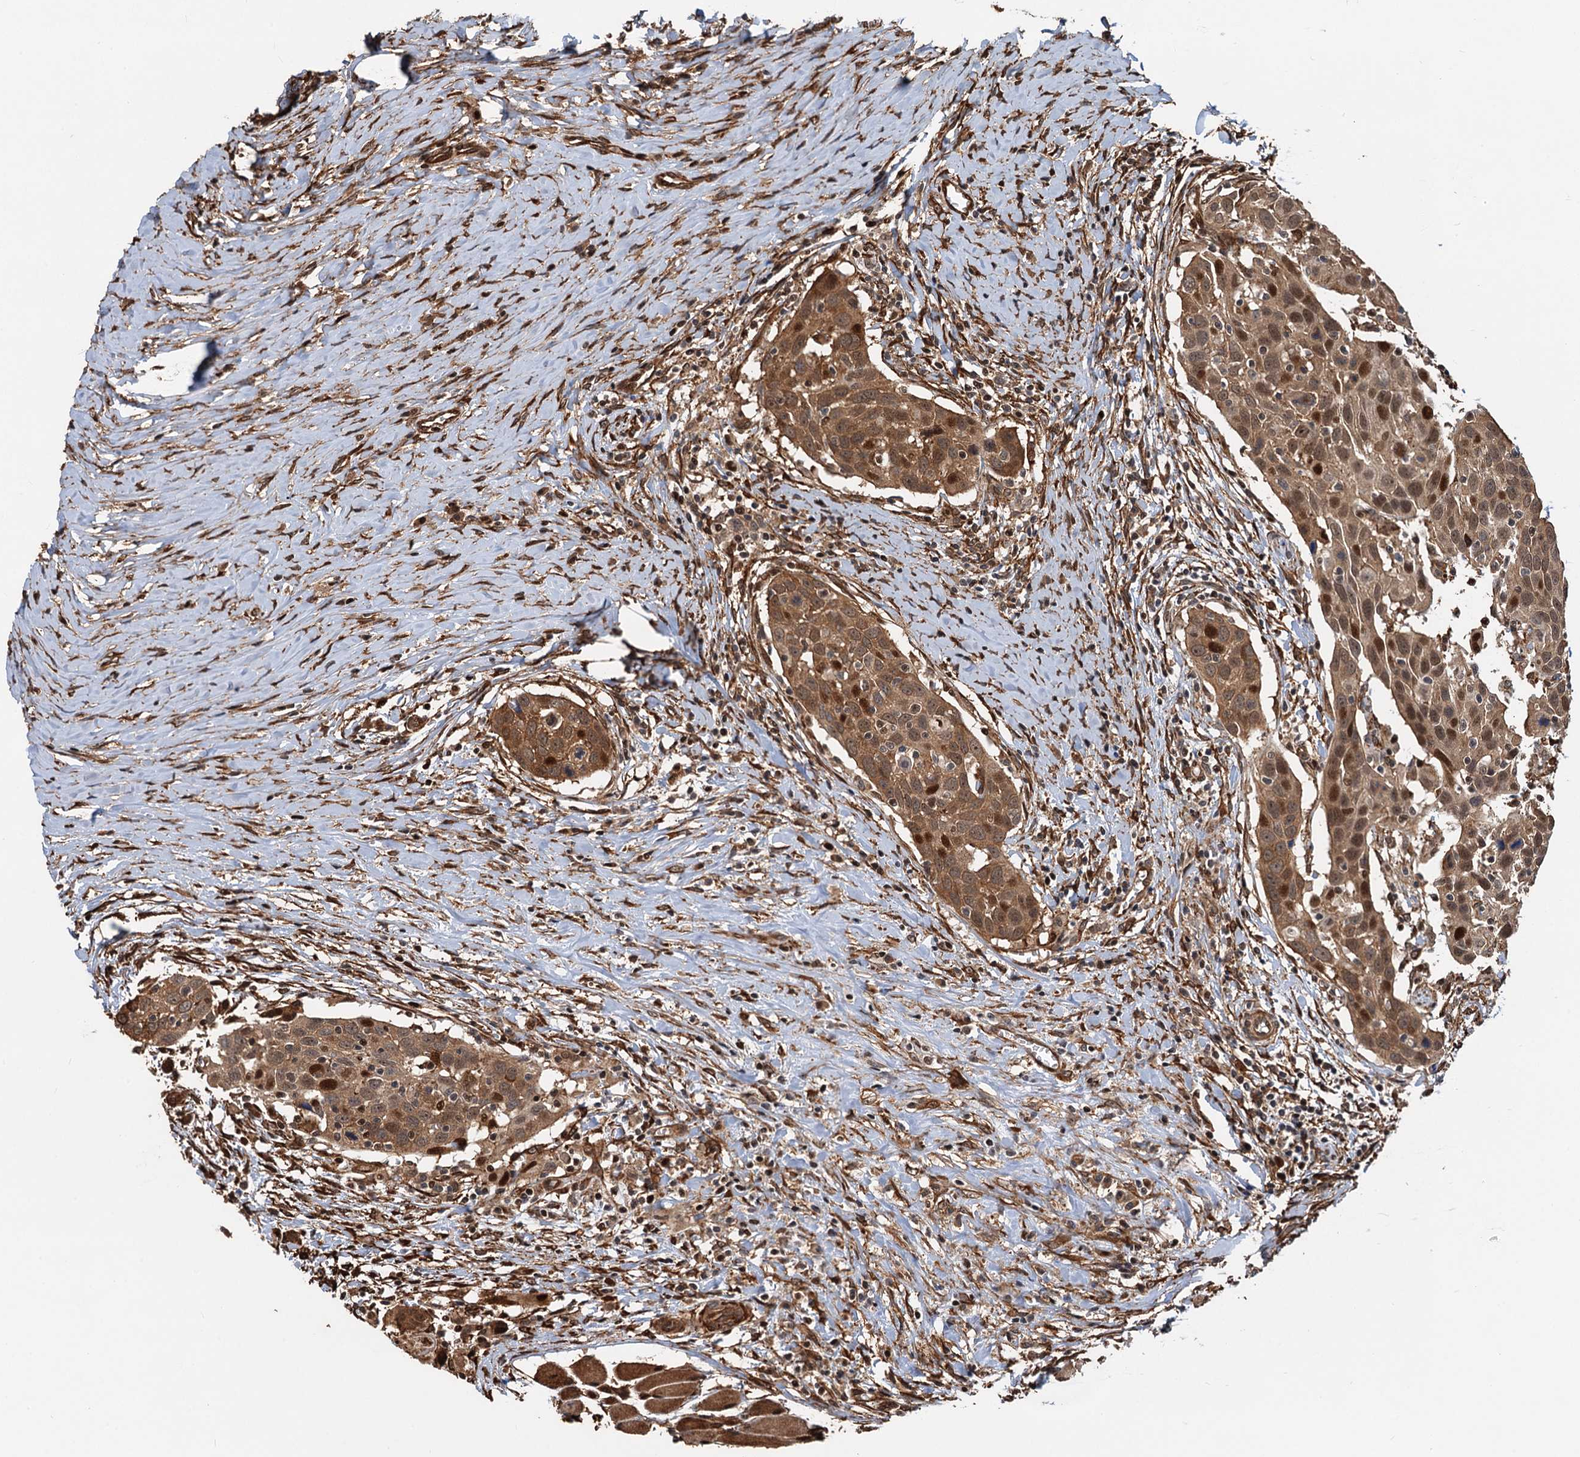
{"staining": {"intensity": "moderate", "quantity": ">75%", "location": "cytoplasmic/membranous,nuclear"}, "tissue": "head and neck cancer", "cell_type": "Tumor cells", "image_type": "cancer", "snomed": [{"axis": "morphology", "description": "Squamous cell carcinoma, NOS"}, {"axis": "topography", "description": "Oral tissue"}, {"axis": "topography", "description": "Head-Neck"}], "caption": "High-magnification brightfield microscopy of head and neck cancer stained with DAB (brown) and counterstained with hematoxylin (blue). tumor cells exhibit moderate cytoplasmic/membranous and nuclear expression is seen in approximately>75% of cells.", "gene": "SNRNP25", "patient": {"sex": "female", "age": 50}}